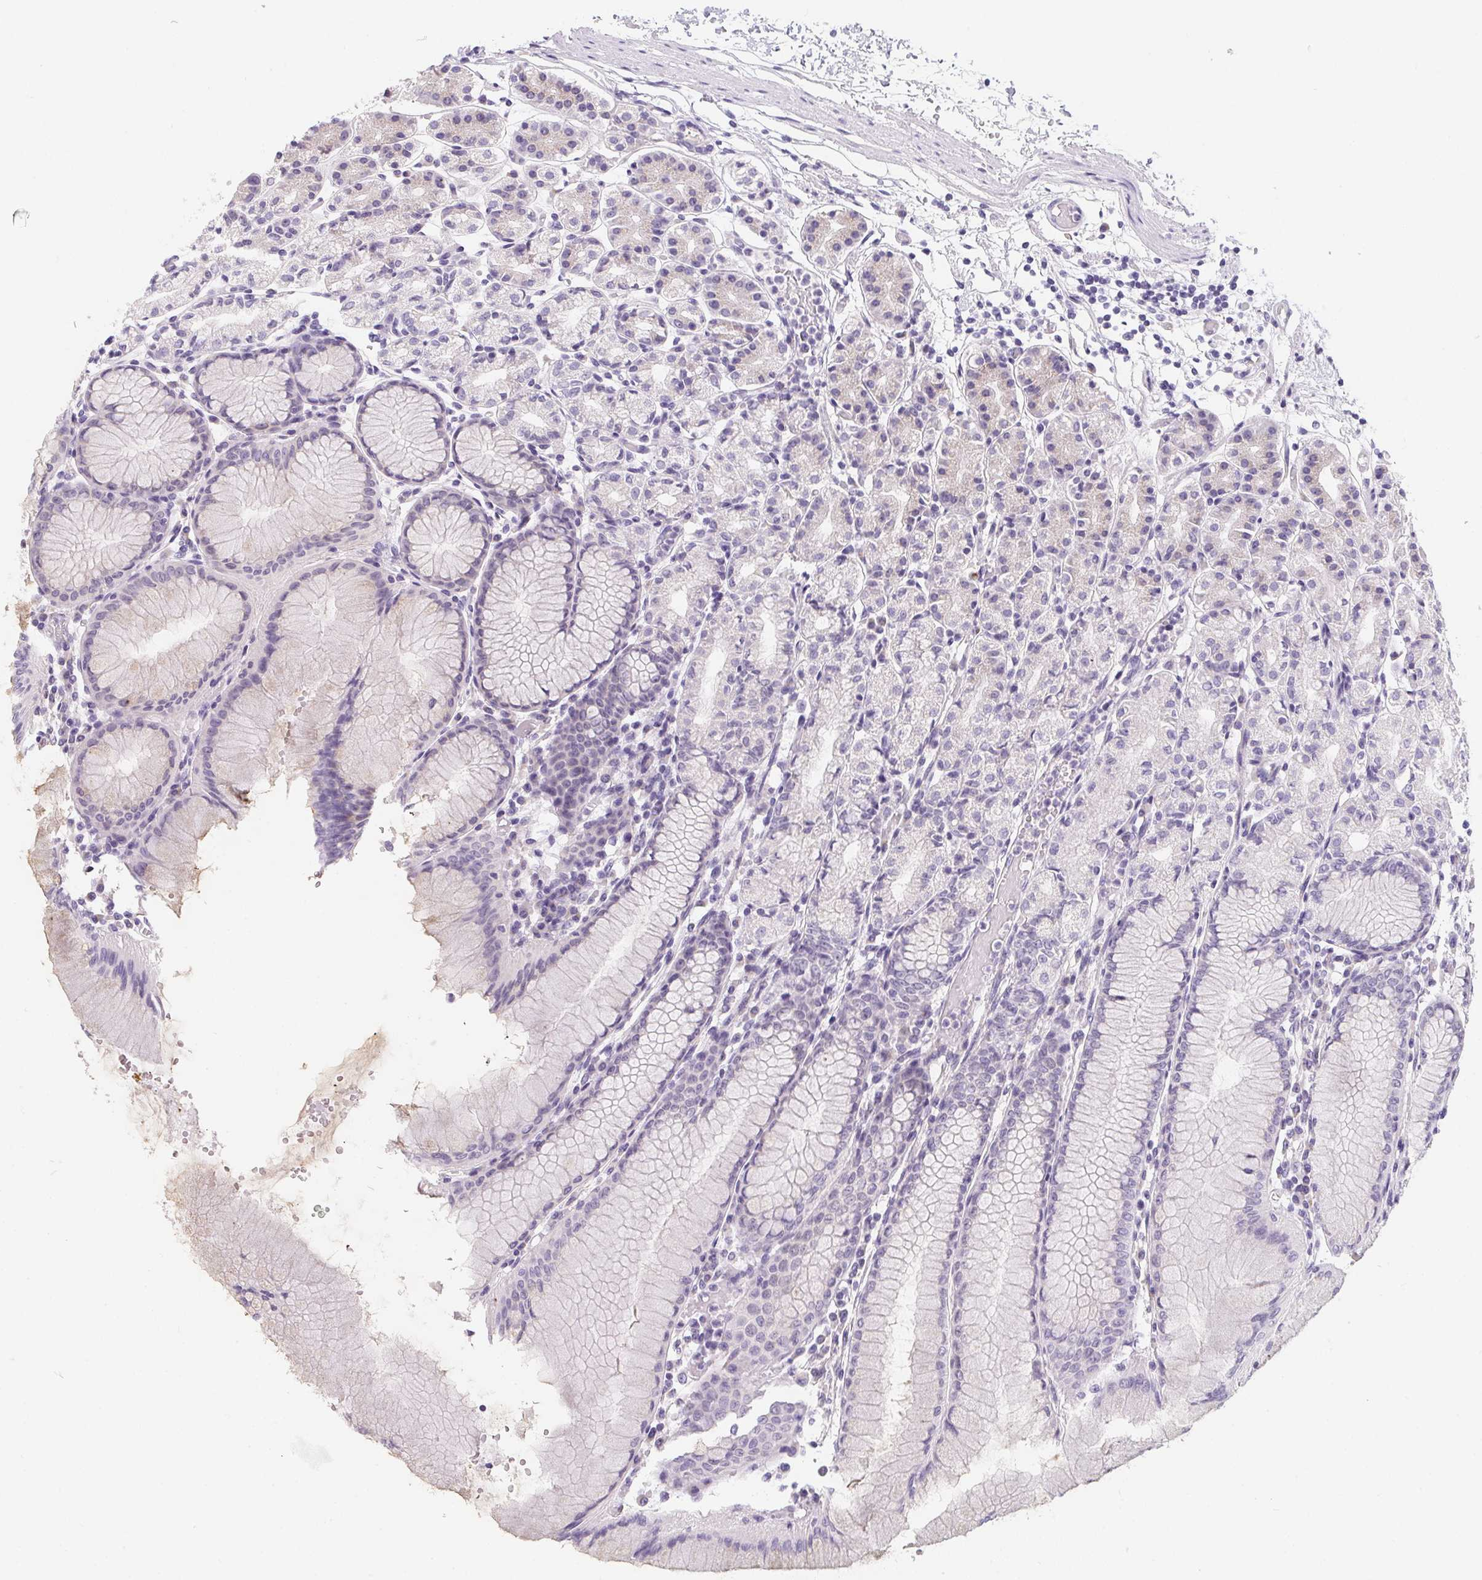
{"staining": {"intensity": "negative", "quantity": "none", "location": "none"}, "tissue": "stomach", "cell_type": "Glandular cells", "image_type": "normal", "snomed": [{"axis": "morphology", "description": "Normal tissue, NOS"}, {"axis": "topography", "description": "Stomach"}], "caption": "Stomach stained for a protein using immunohistochemistry exhibits no positivity glandular cells.", "gene": "MAP1A", "patient": {"sex": "female", "age": 57}}